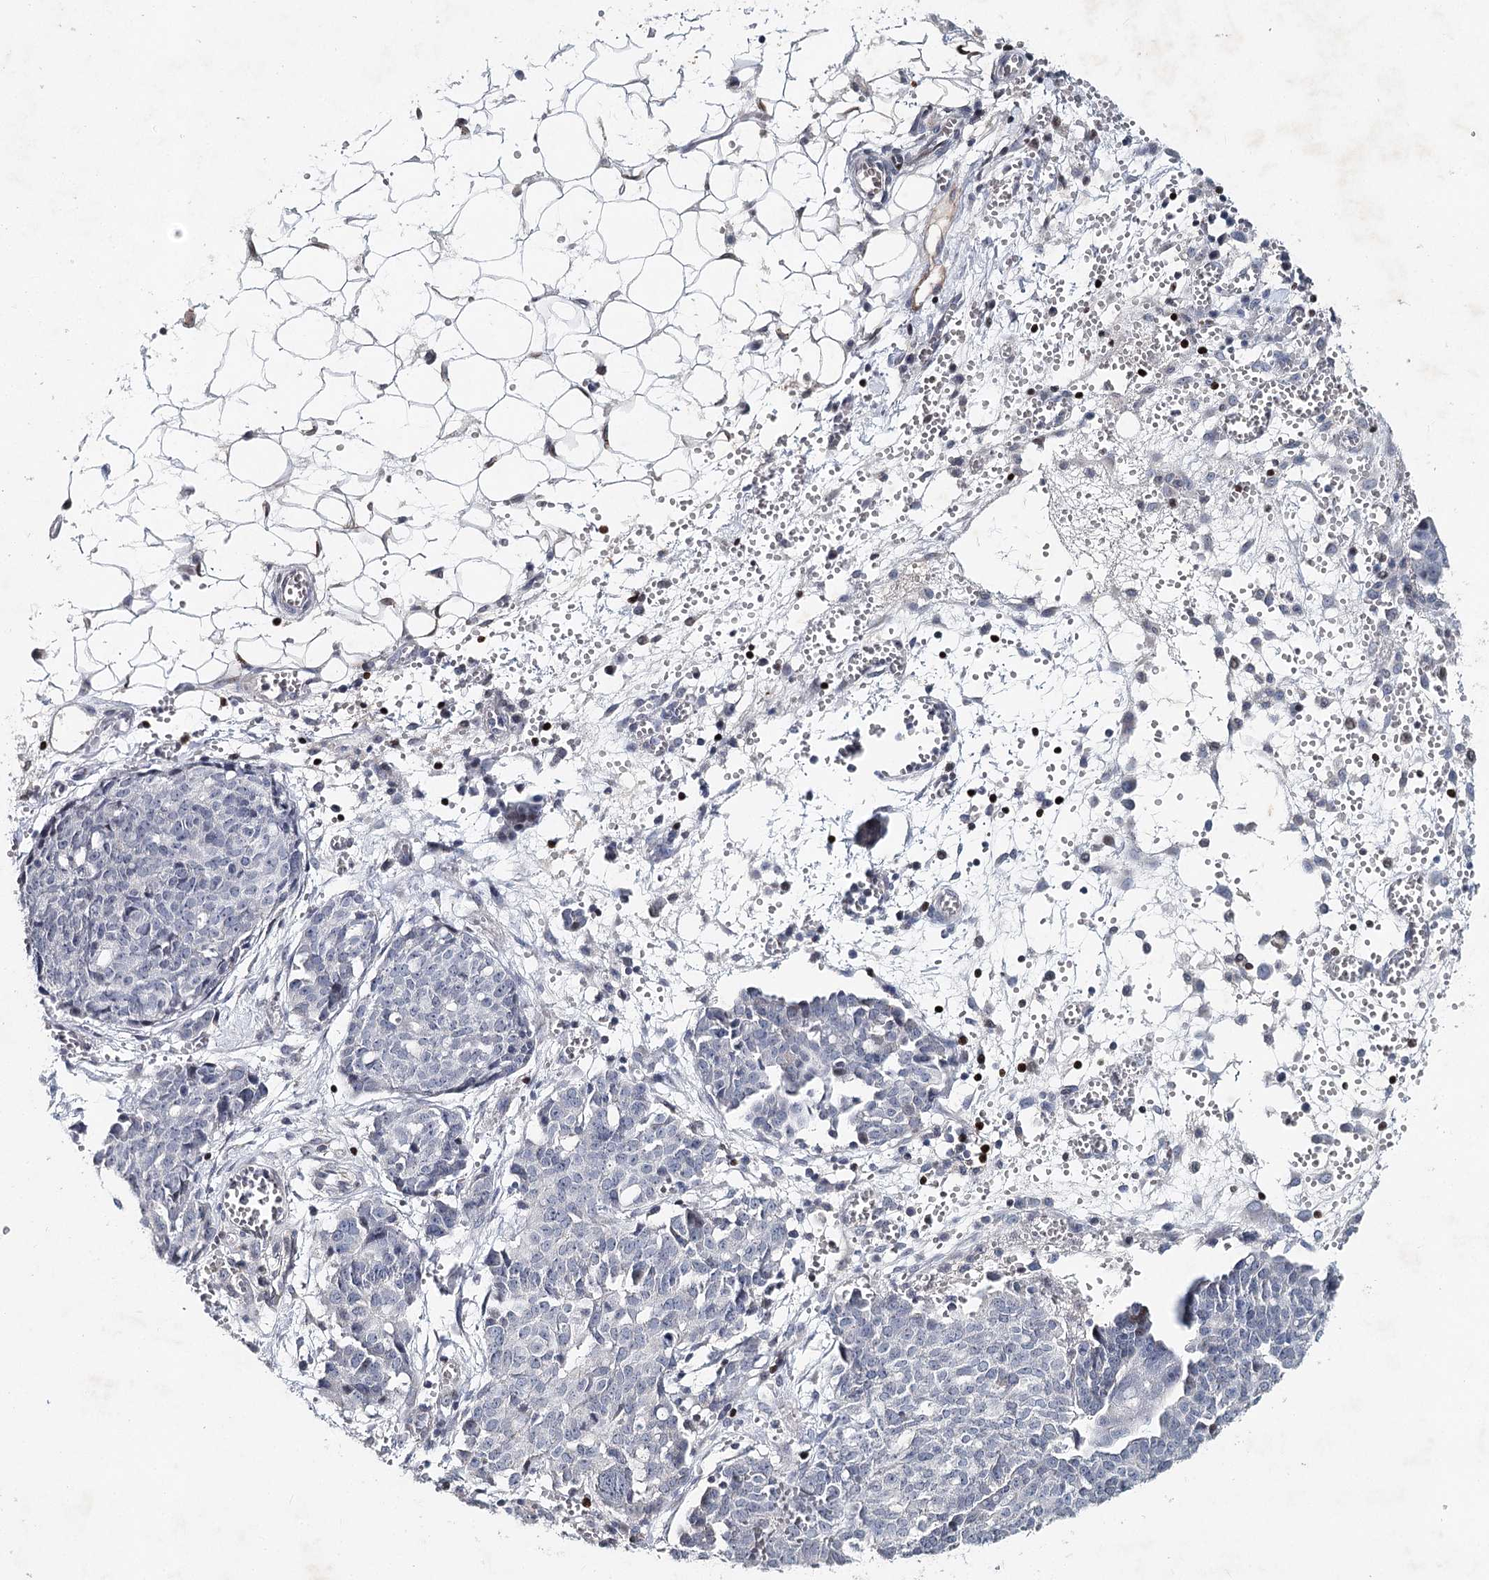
{"staining": {"intensity": "negative", "quantity": "none", "location": "none"}, "tissue": "ovarian cancer", "cell_type": "Tumor cells", "image_type": "cancer", "snomed": [{"axis": "morphology", "description": "Cystadenocarcinoma, serous, NOS"}, {"axis": "topography", "description": "Soft tissue"}, {"axis": "topography", "description": "Ovary"}], "caption": "Immunohistochemical staining of human ovarian cancer demonstrates no significant positivity in tumor cells.", "gene": "FRMD4A", "patient": {"sex": "female", "age": 57}}